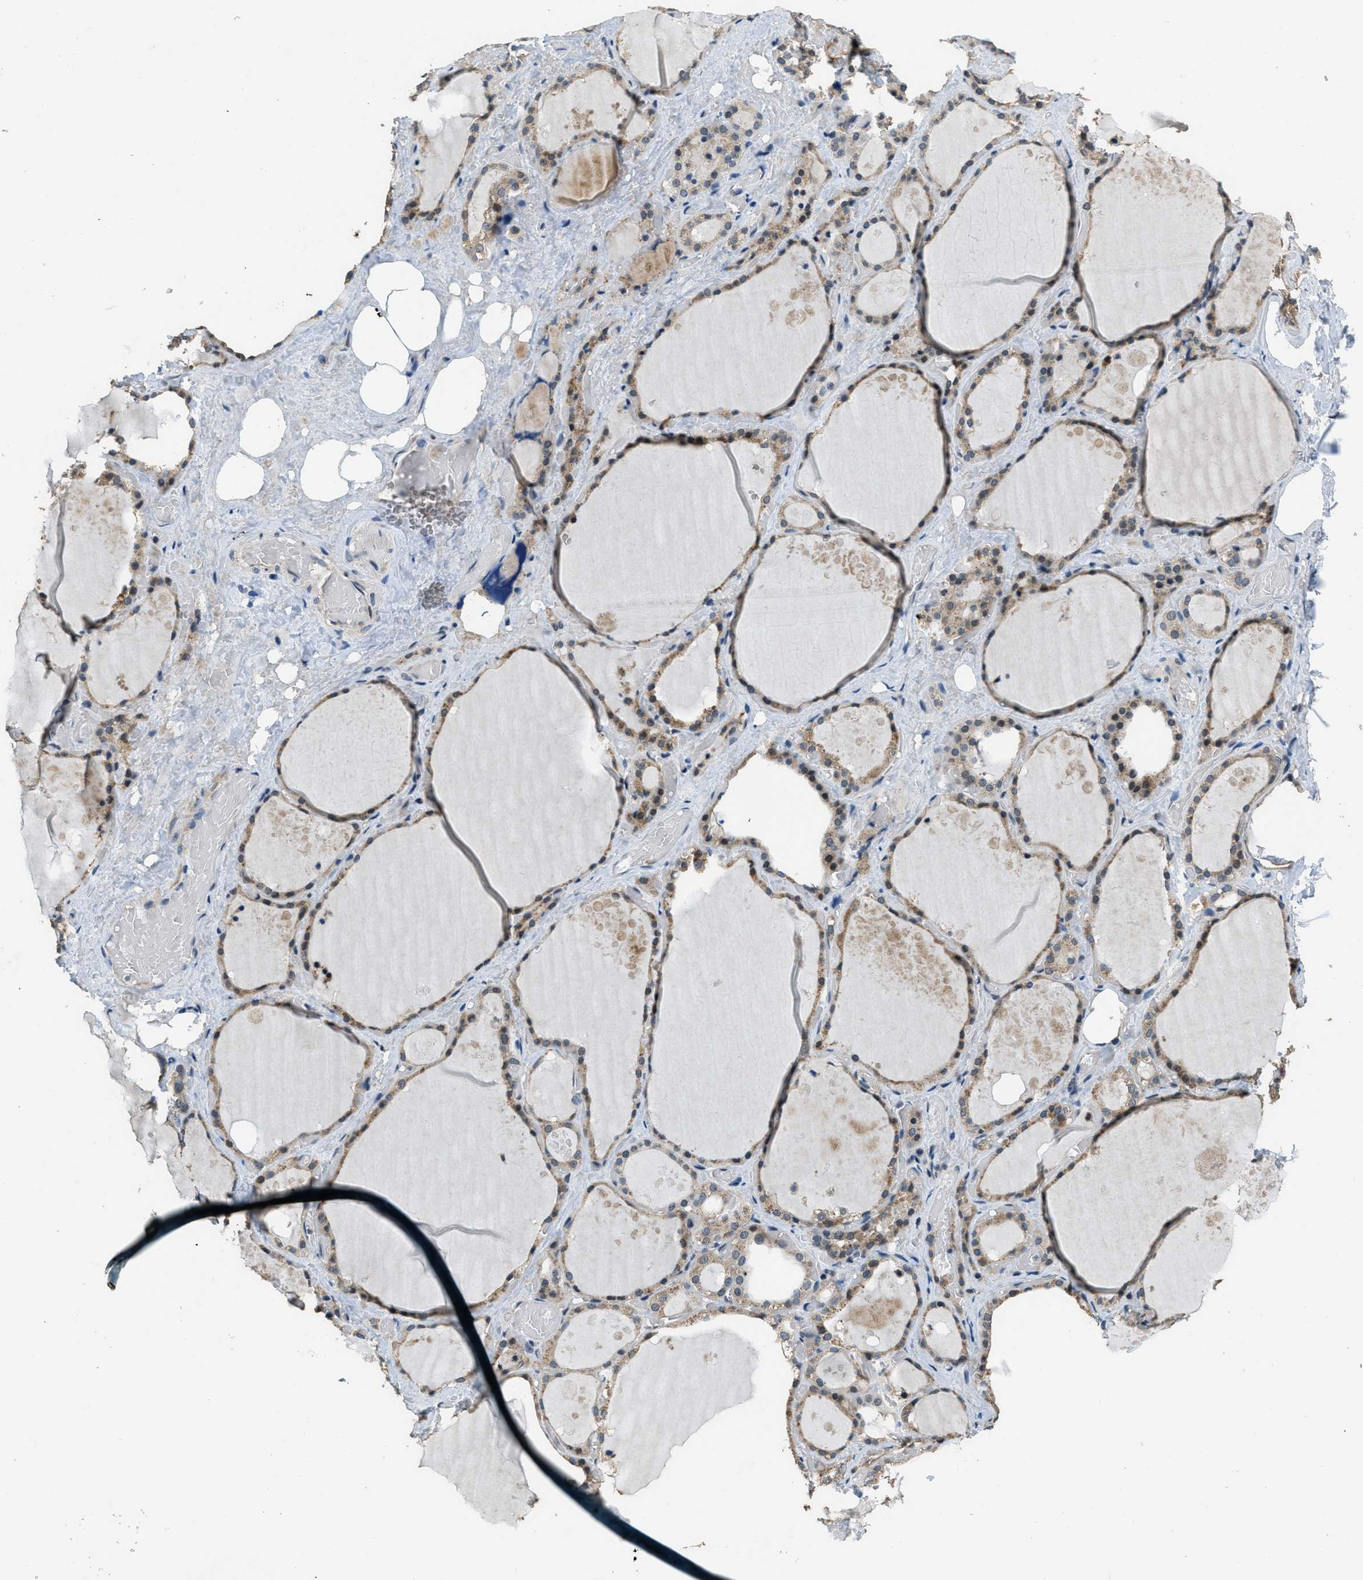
{"staining": {"intensity": "moderate", "quantity": ">75%", "location": "cytoplasmic/membranous"}, "tissue": "thyroid gland", "cell_type": "Glandular cells", "image_type": "normal", "snomed": [{"axis": "morphology", "description": "Normal tissue, NOS"}, {"axis": "topography", "description": "Thyroid gland"}], "caption": "Immunohistochemistry (DAB (3,3'-diaminobenzidine)) staining of unremarkable thyroid gland reveals moderate cytoplasmic/membranous protein positivity in approximately >75% of glandular cells. Immunohistochemistry stains the protein in brown and the nuclei are stained blue.", "gene": "NAT1", "patient": {"sex": "male", "age": 61}}